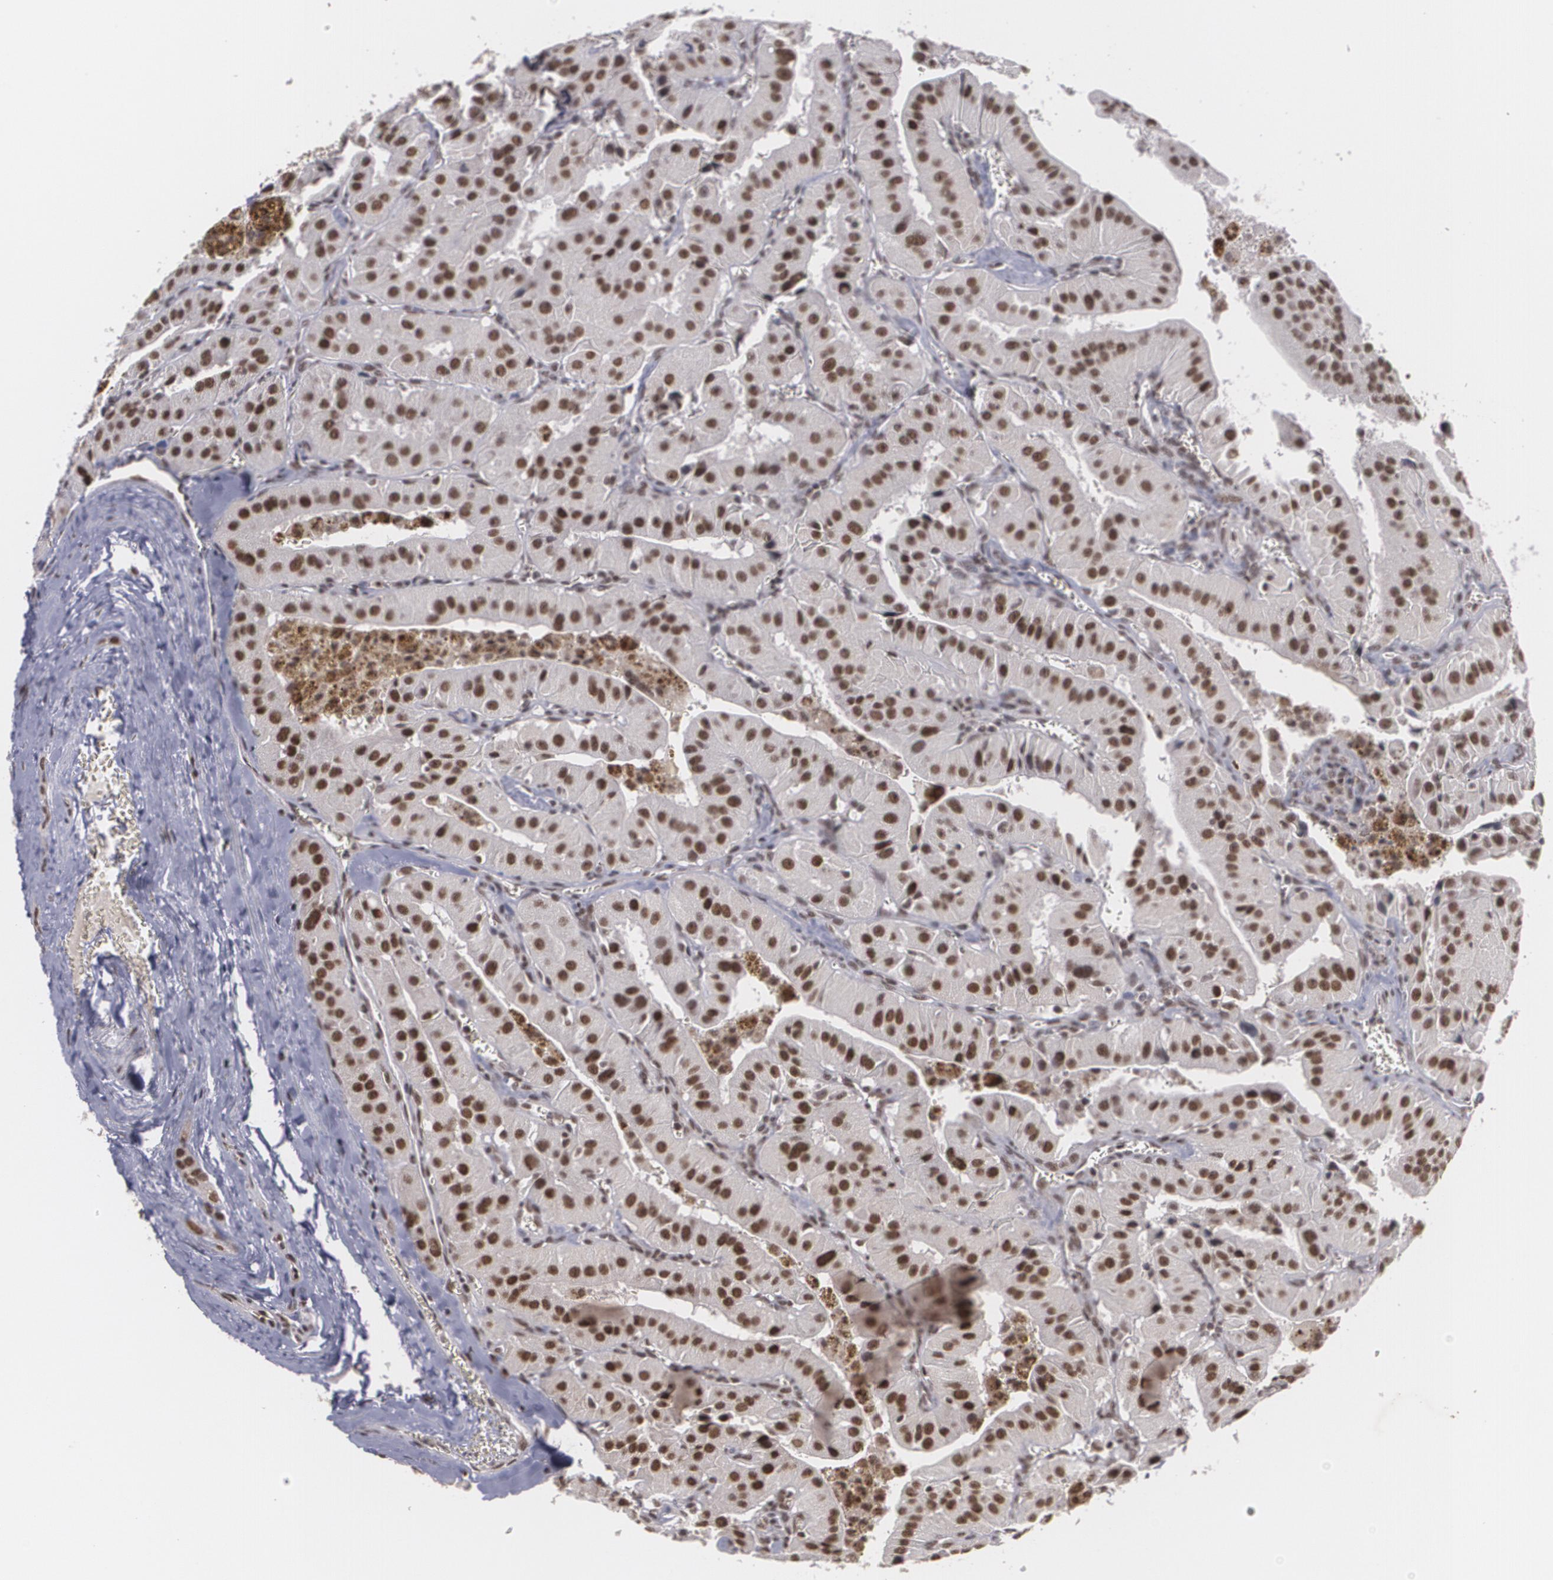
{"staining": {"intensity": "strong", "quantity": ">75%", "location": "nuclear"}, "tissue": "thyroid cancer", "cell_type": "Tumor cells", "image_type": "cancer", "snomed": [{"axis": "morphology", "description": "Carcinoma, NOS"}, {"axis": "topography", "description": "Thyroid gland"}], "caption": "DAB (3,3'-diaminobenzidine) immunohistochemical staining of human thyroid carcinoma reveals strong nuclear protein expression in approximately >75% of tumor cells. The protein is shown in brown color, while the nuclei are stained blue.", "gene": "RXRB", "patient": {"sex": "male", "age": 76}}